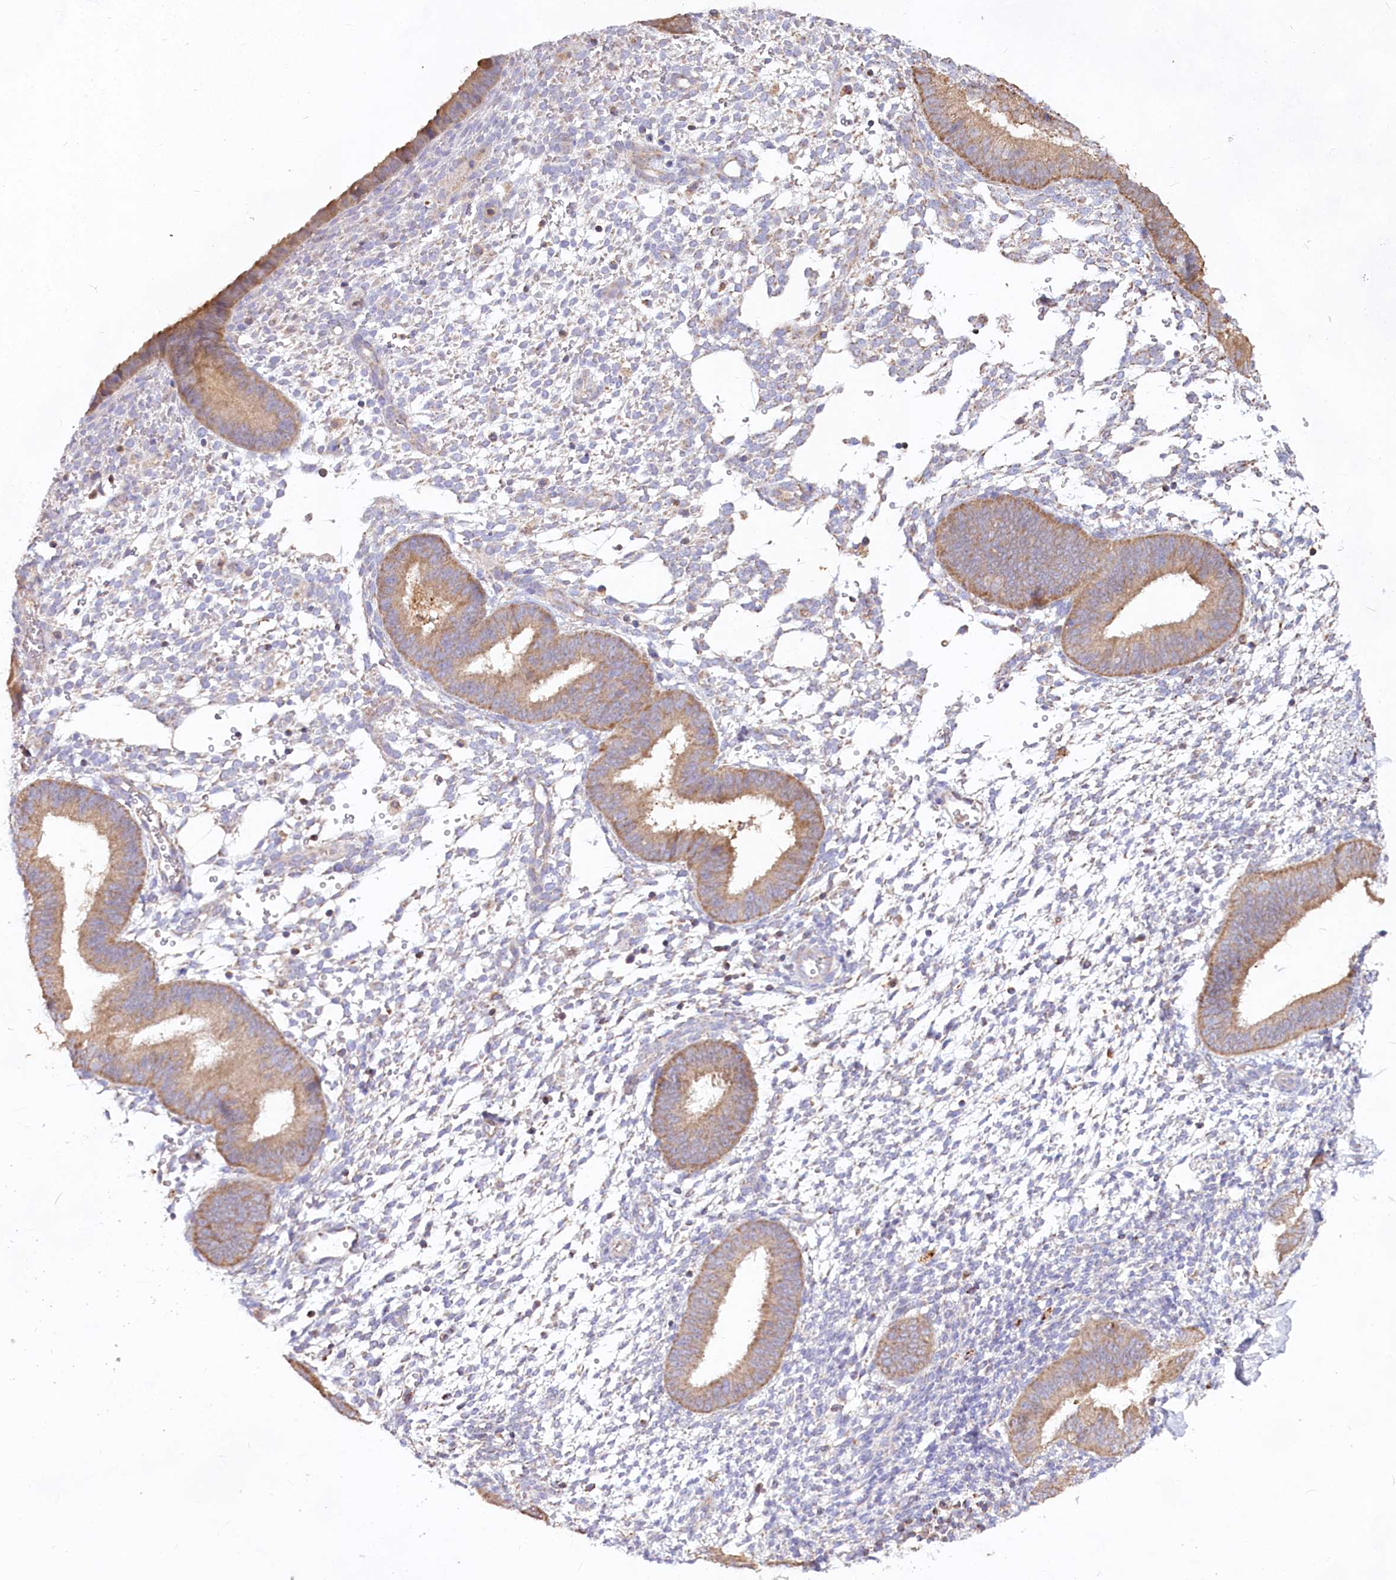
{"staining": {"intensity": "negative", "quantity": "none", "location": "none"}, "tissue": "endometrium", "cell_type": "Cells in endometrial stroma", "image_type": "normal", "snomed": [{"axis": "morphology", "description": "Normal tissue, NOS"}, {"axis": "topography", "description": "Uterus"}, {"axis": "topography", "description": "Endometrium"}], "caption": "This is an immunohistochemistry (IHC) histopathology image of normal human endometrium. There is no positivity in cells in endometrial stroma.", "gene": "TASOR2", "patient": {"sex": "female", "age": 48}}